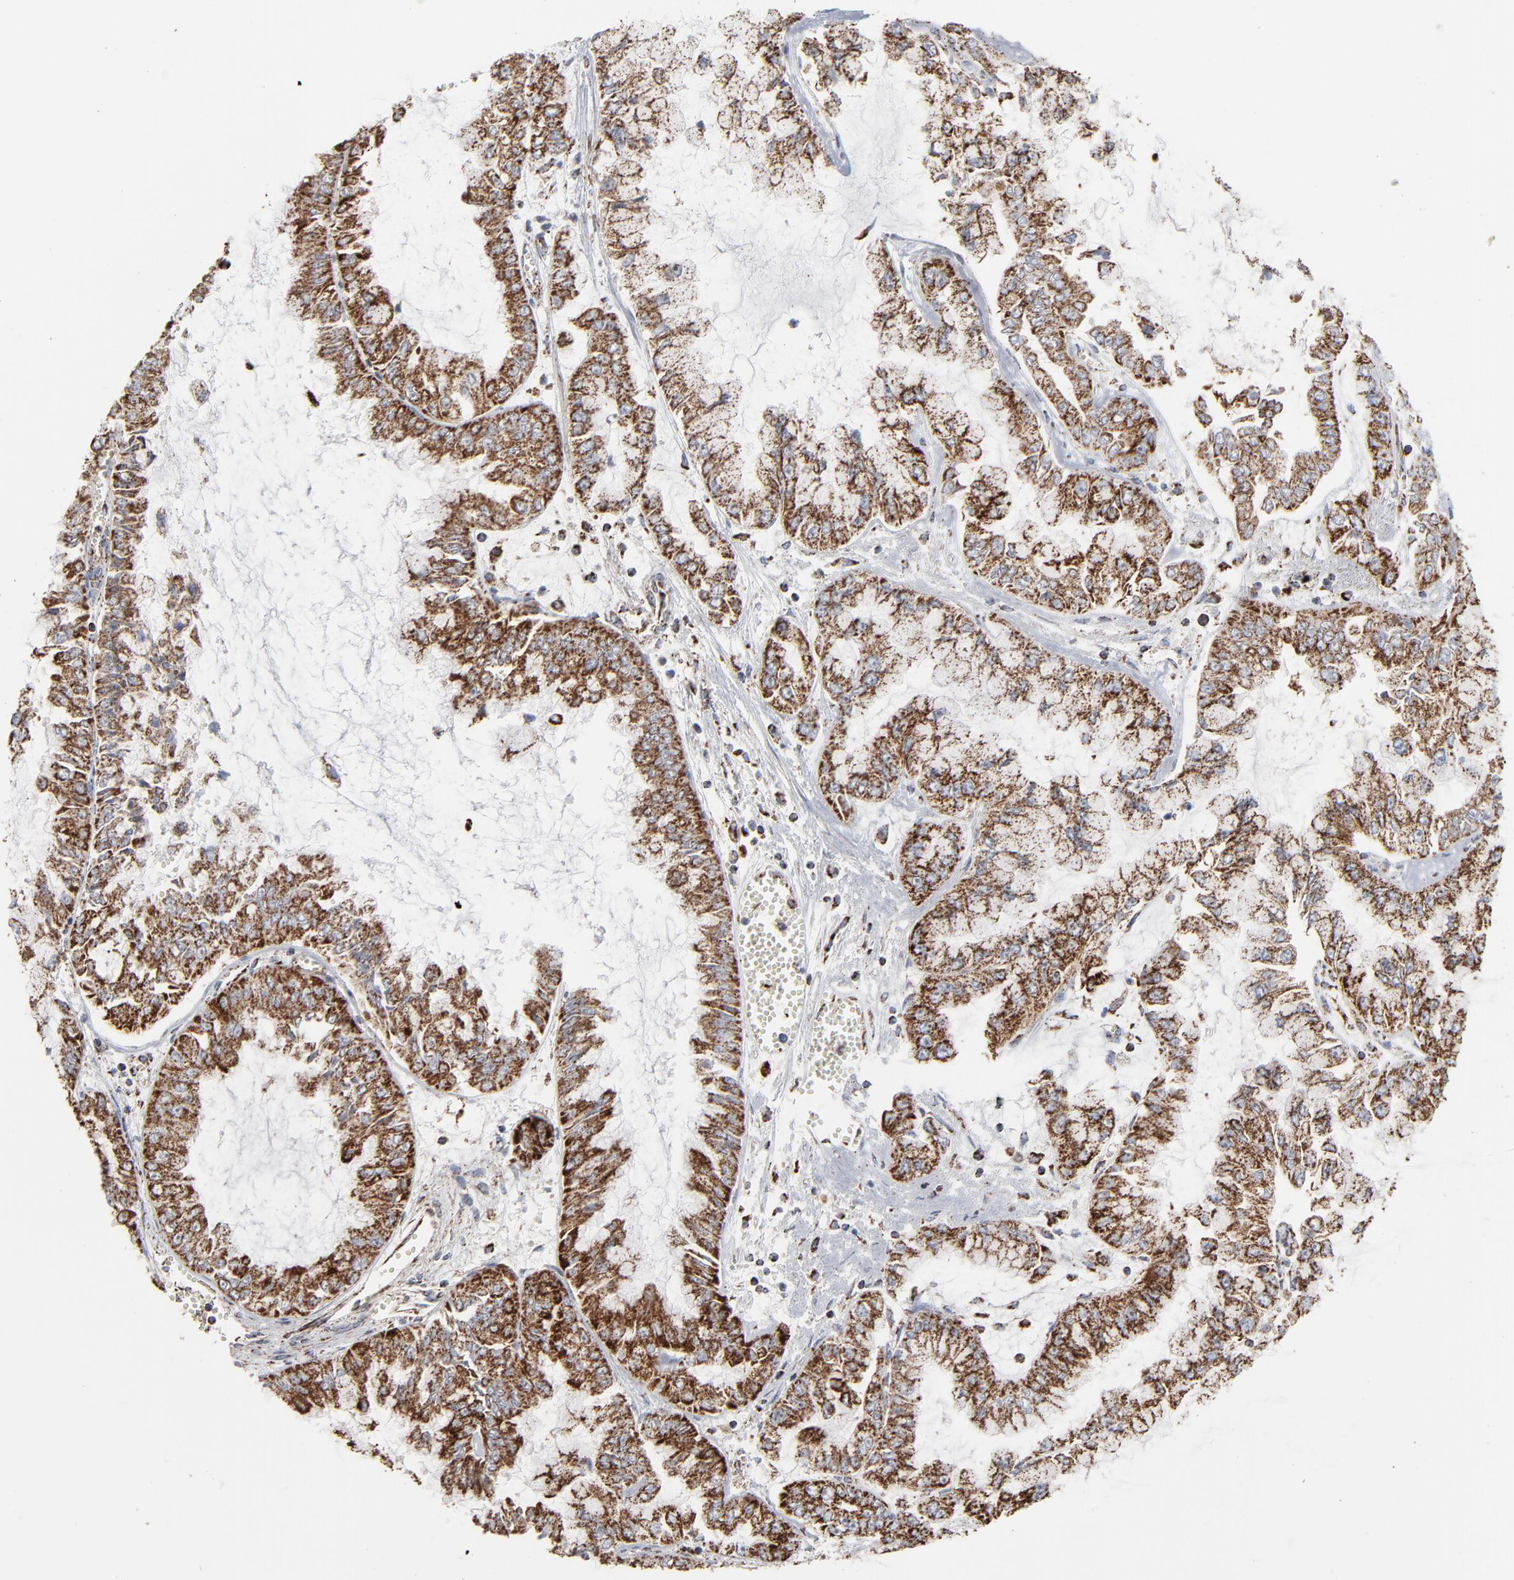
{"staining": {"intensity": "strong", "quantity": ">75%", "location": "cytoplasmic/membranous"}, "tissue": "liver cancer", "cell_type": "Tumor cells", "image_type": "cancer", "snomed": [{"axis": "morphology", "description": "Cholangiocarcinoma"}, {"axis": "topography", "description": "Liver"}], "caption": "IHC staining of cholangiocarcinoma (liver), which demonstrates high levels of strong cytoplasmic/membranous positivity in about >75% of tumor cells indicating strong cytoplasmic/membranous protein staining. The staining was performed using DAB (3,3'-diaminobenzidine) (brown) for protein detection and nuclei were counterstained in hematoxylin (blue).", "gene": "UQCRC1", "patient": {"sex": "female", "age": 79}}